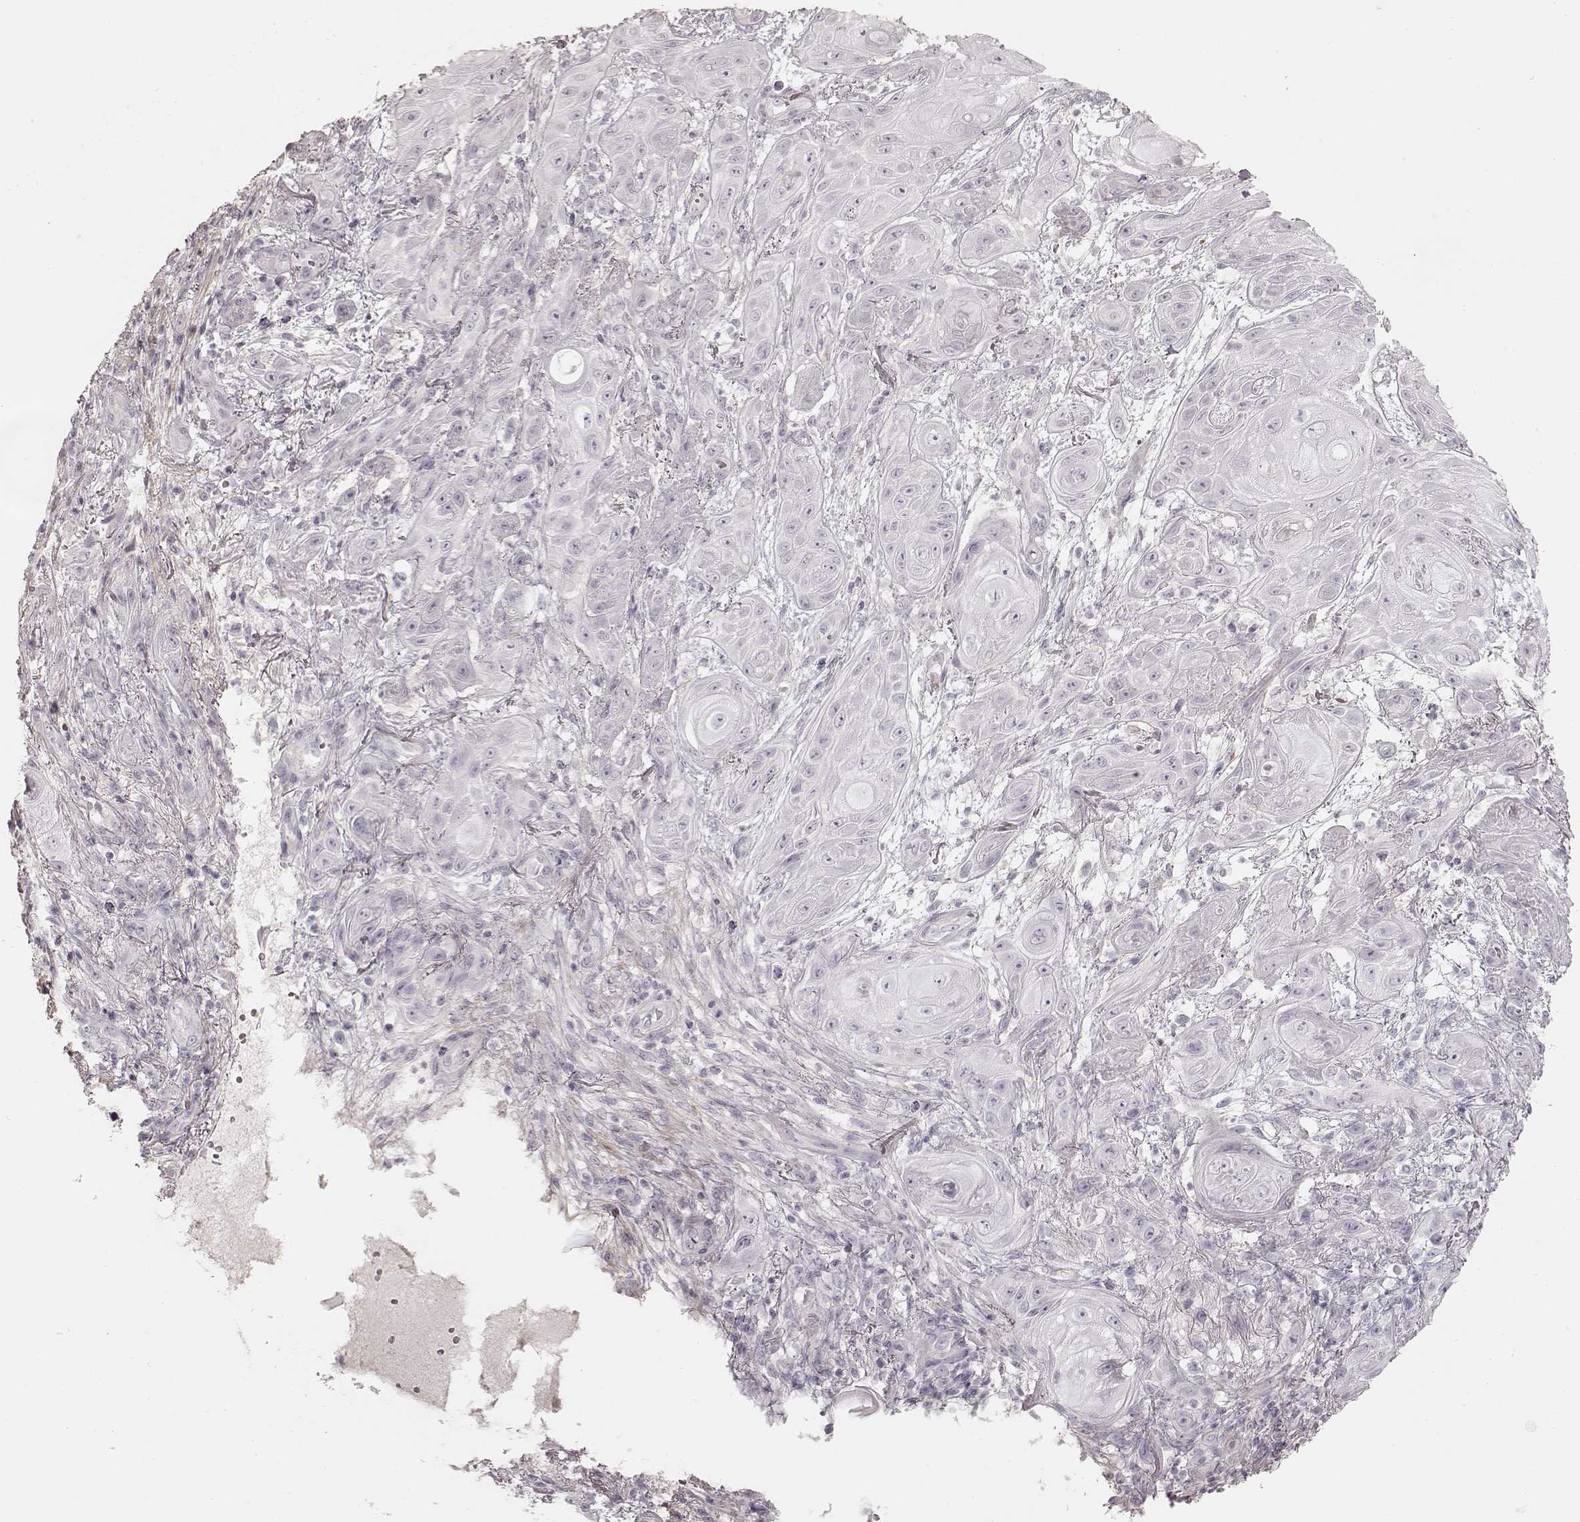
{"staining": {"intensity": "negative", "quantity": "none", "location": "none"}, "tissue": "skin cancer", "cell_type": "Tumor cells", "image_type": "cancer", "snomed": [{"axis": "morphology", "description": "Squamous cell carcinoma, NOS"}, {"axis": "topography", "description": "Skin"}], "caption": "This is a histopathology image of IHC staining of skin cancer, which shows no expression in tumor cells. Nuclei are stained in blue.", "gene": "PRLHR", "patient": {"sex": "male", "age": 62}}